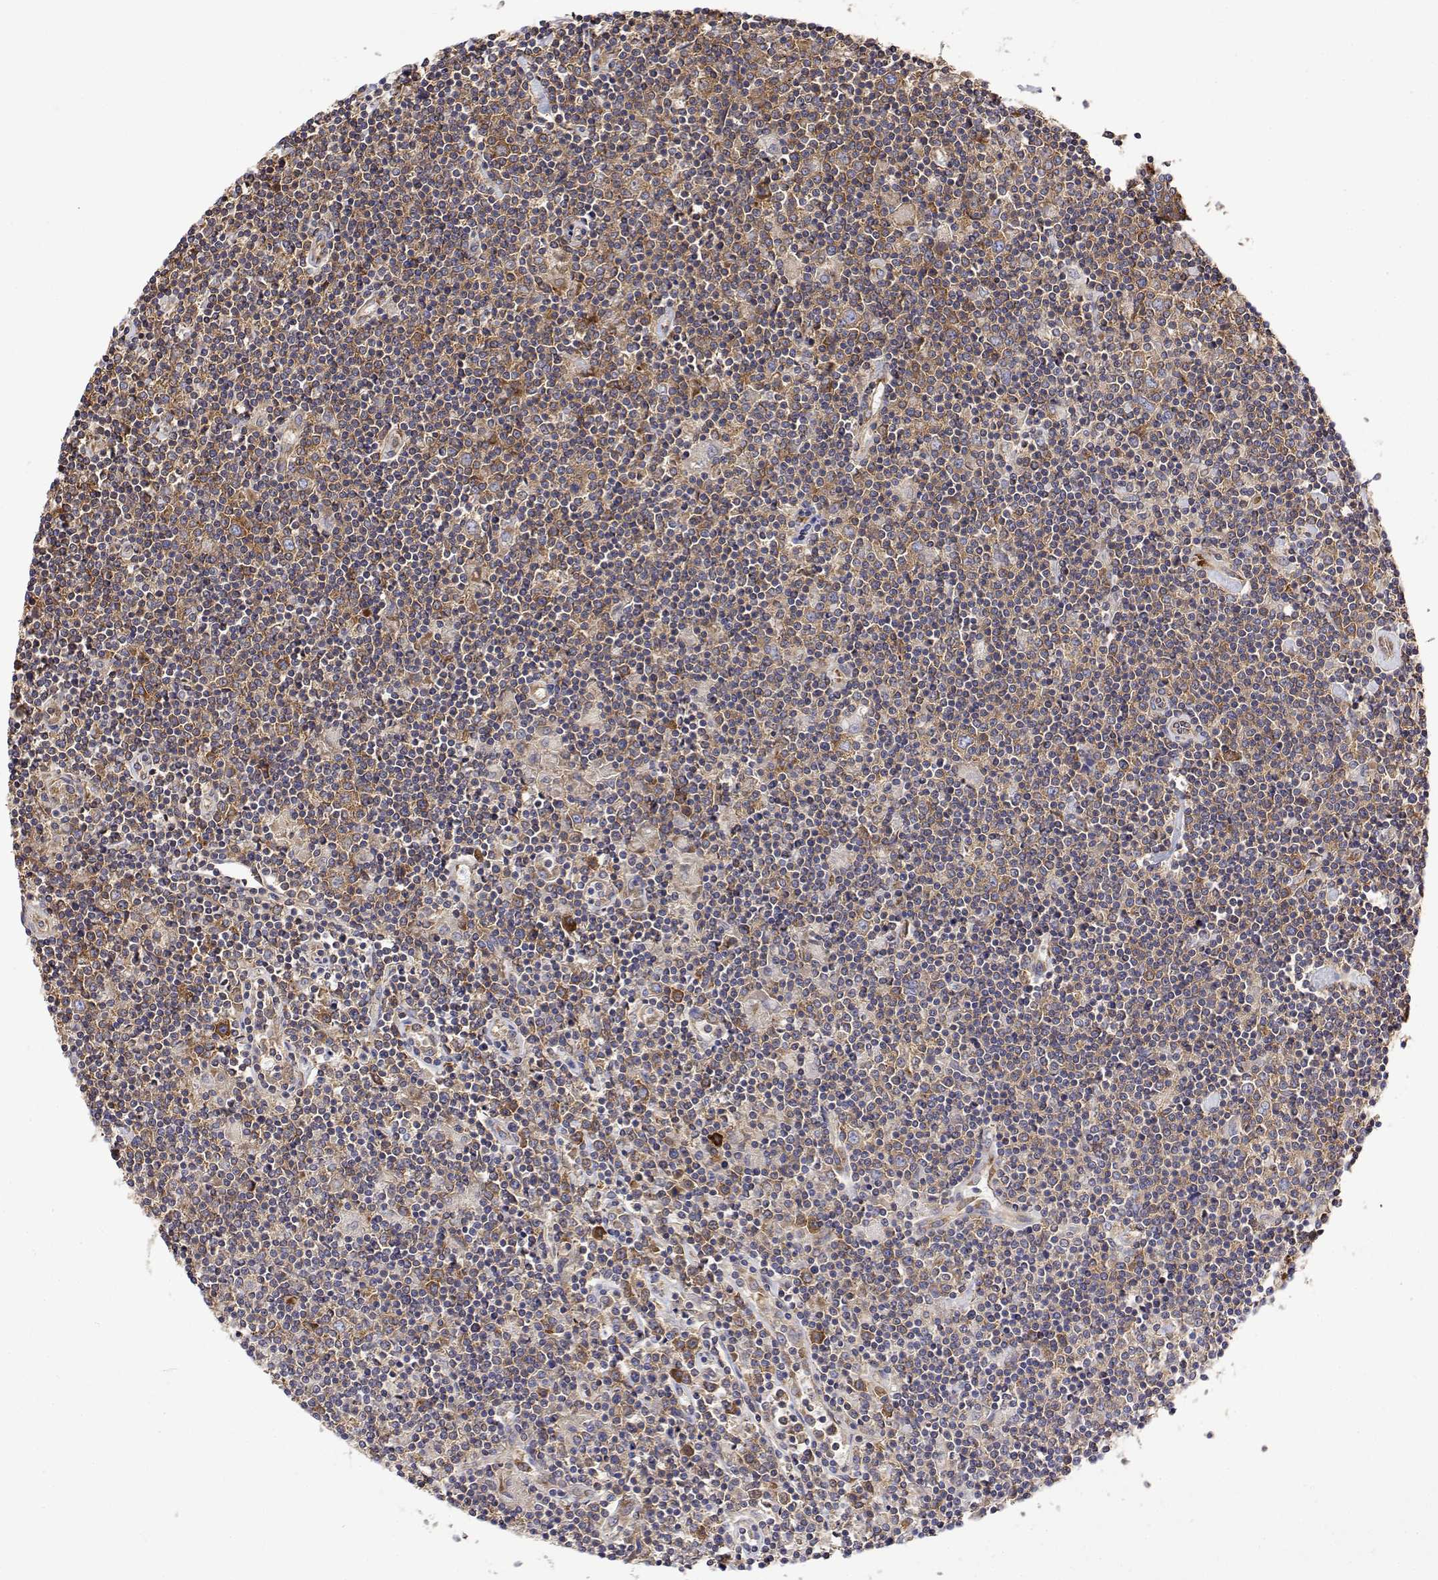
{"staining": {"intensity": "strong", "quantity": ">75%", "location": "cytoplasmic/membranous"}, "tissue": "lymphoma", "cell_type": "Tumor cells", "image_type": "cancer", "snomed": [{"axis": "morphology", "description": "Hodgkin's disease, NOS"}, {"axis": "topography", "description": "Lymph node"}], "caption": "The immunohistochemical stain highlights strong cytoplasmic/membranous staining in tumor cells of Hodgkin's disease tissue.", "gene": "EEF1G", "patient": {"sex": "male", "age": 40}}